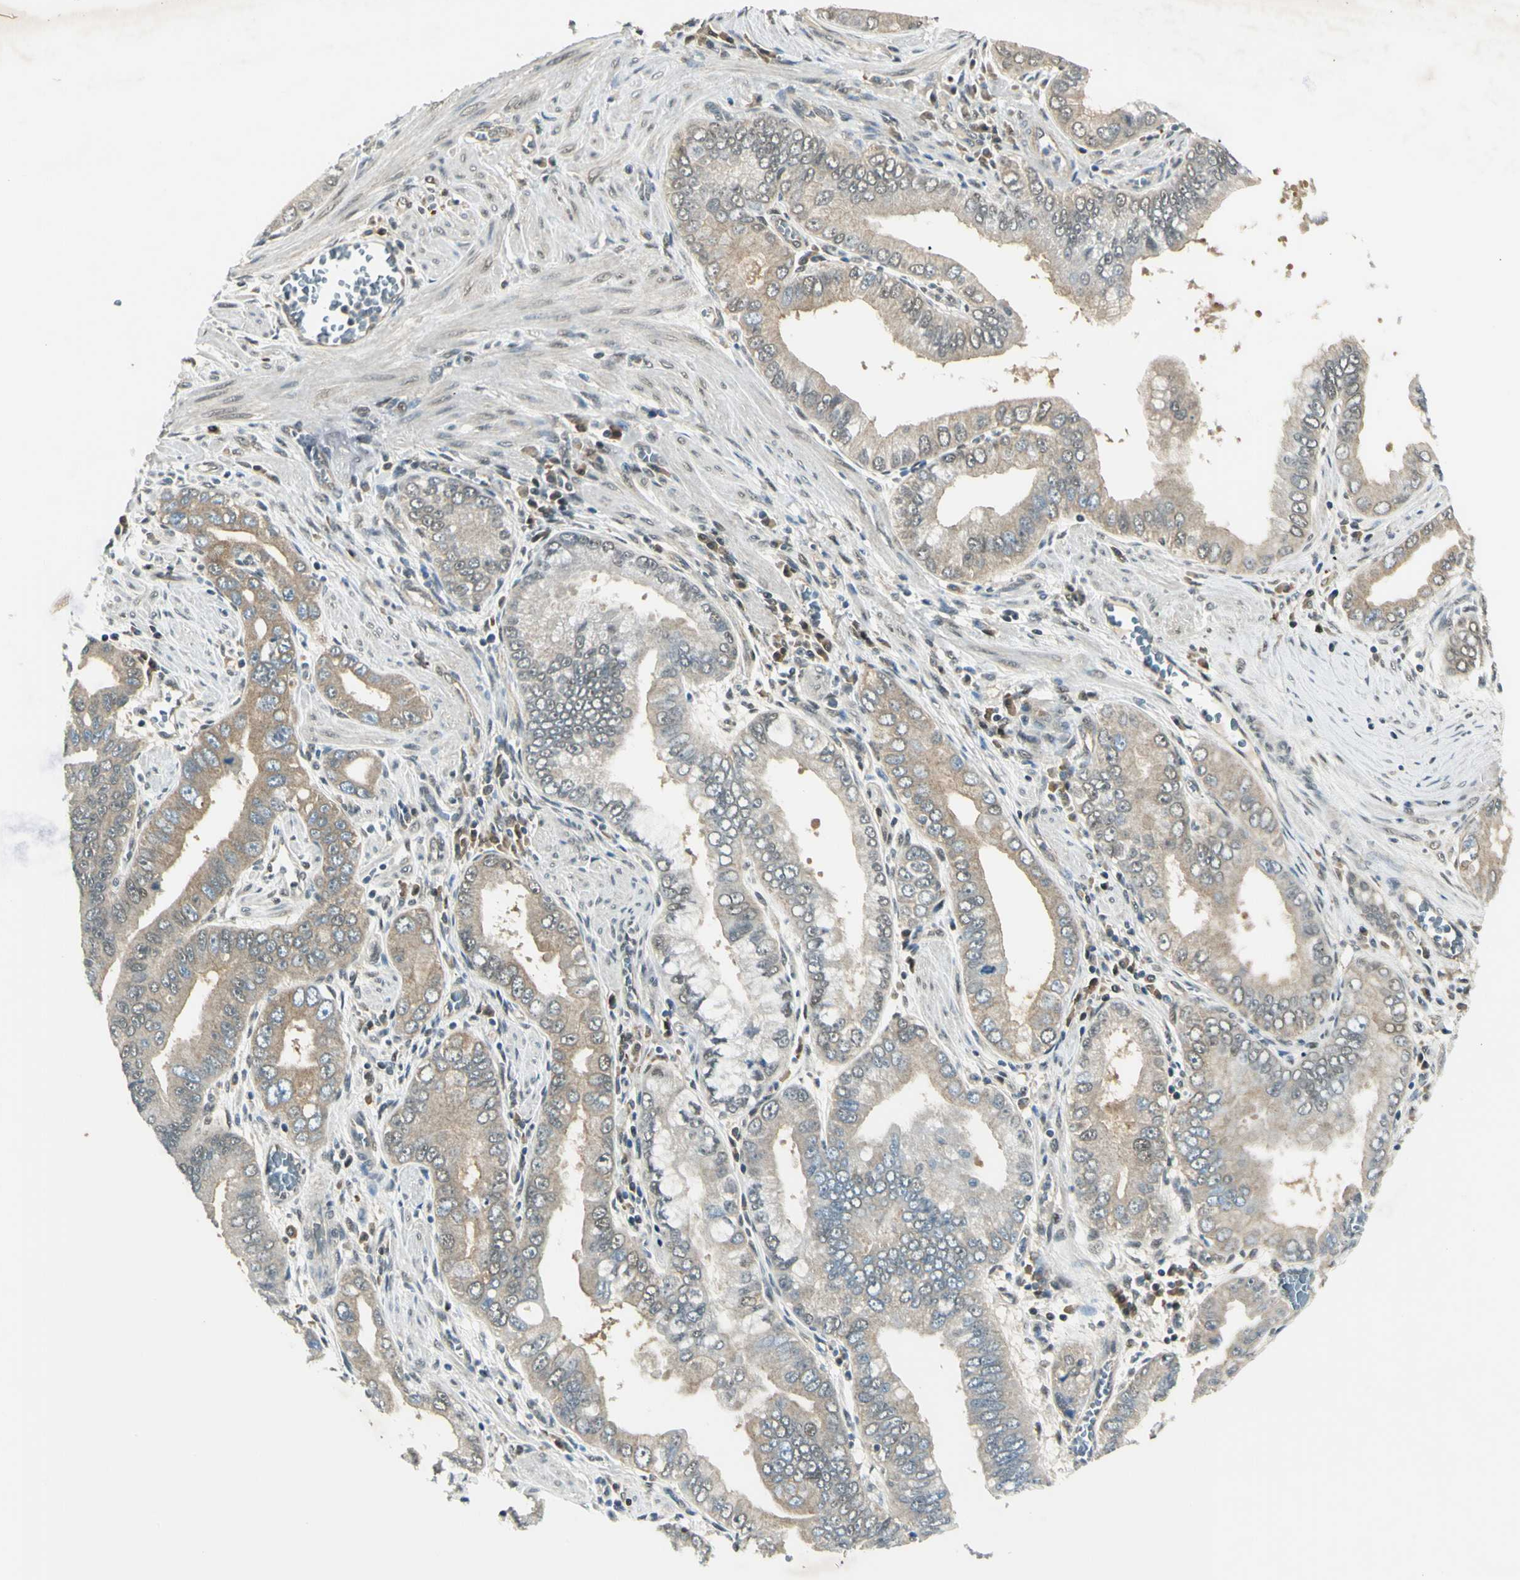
{"staining": {"intensity": "weak", "quantity": ">75%", "location": "cytoplasmic/membranous"}, "tissue": "pancreatic cancer", "cell_type": "Tumor cells", "image_type": "cancer", "snomed": [{"axis": "morphology", "description": "Normal tissue, NOS"}, {"axis": "topography", "description": "Lymph node"}], "caption": "Tumor cells reveal low levels of weak cytoplasmic/membranous staining in about >75% of cells in pancreatic cancer. The protein of interest is shown in brown color, while the nuclei are stained blue.", "gene": "PSMD5", "patient": {"sex": "male", "age": 50}}